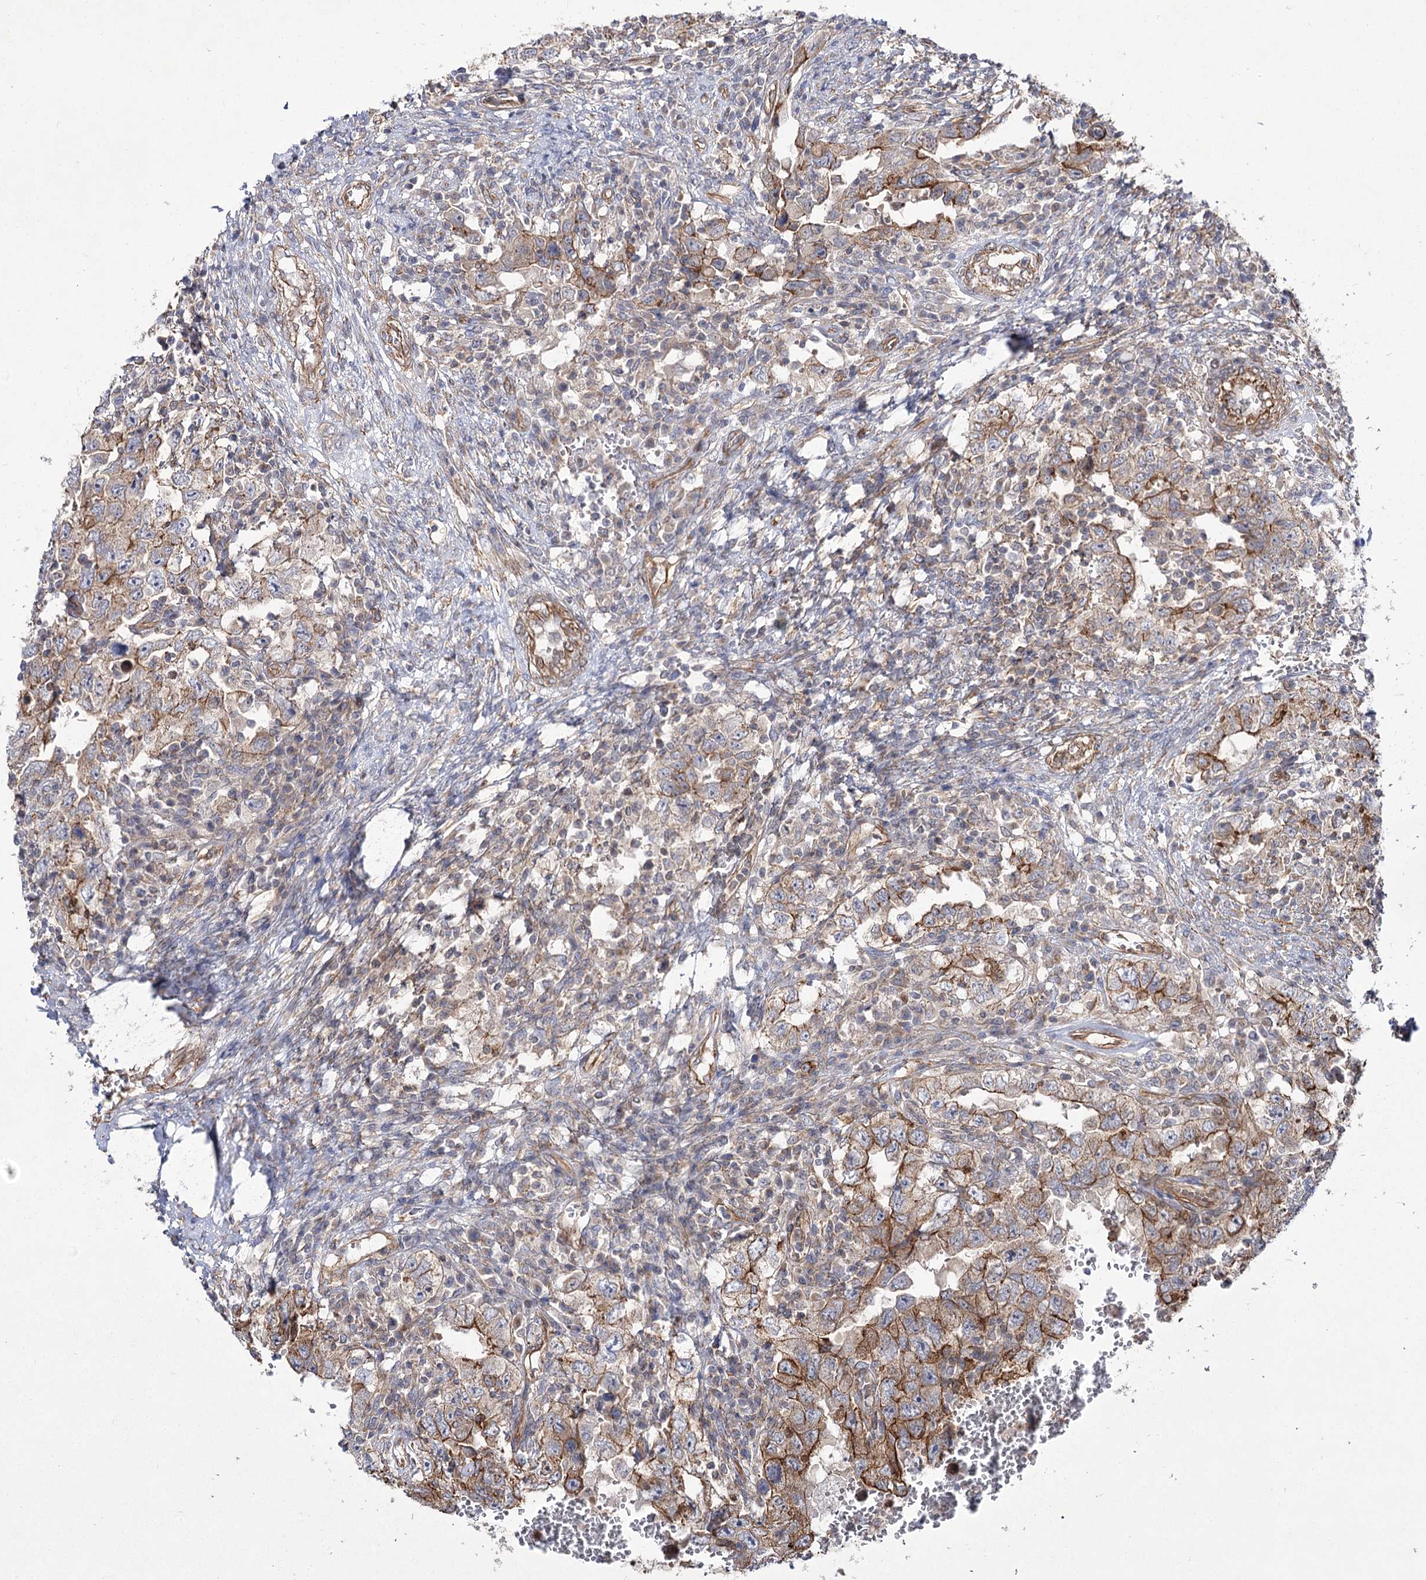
{"staining": {"intensity": "moderate", "quantity": ">75%", "location": "cytoplasmic/membranous"}, "tissue": "testis cancer", "cell_type": "Tumor cells", "image_type": "cancer", "snomed": [{"axis": "morphology", "description": "Carcinoma, Embryonal, NOS"}, {"axis": "topography", "description": "Testis"}], "caption": "Testis cancer was stained to show a protein in brown. There is medium levels of moderate cytoplasmic/membranous positivity in approximately >75% of tumor cells.", "gene": "SH3BP5L", "patient": {"sex": "male", "age": 26}}